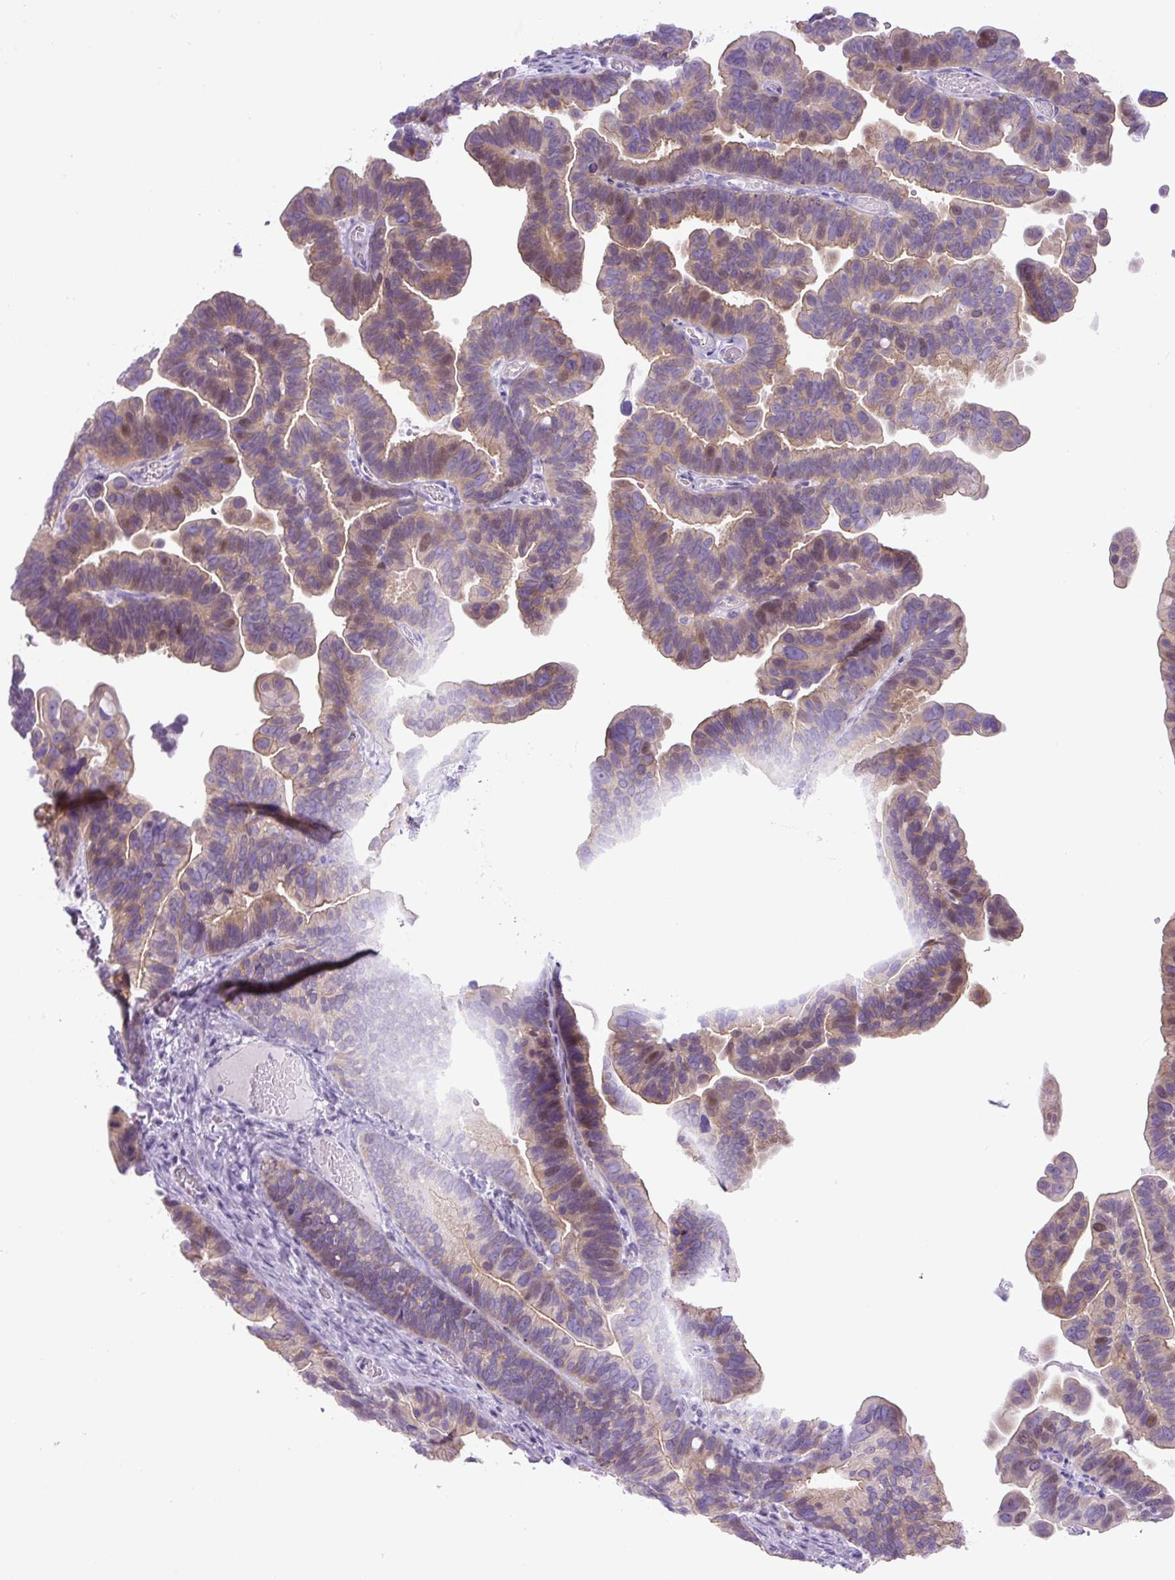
{"staining": {"intensity": "weak", "quantity": ">75%", "location": "cytoplasmic/membranous,nuclear"}, "tissue": "ovarian cancer", "cell_type": "Tumor cells", "image_type": "cancer", "snomed": [{"axis": "morphology", "description": "Cystadenocarcinoma, serous, NOS"}, {"axis": "topography", "description": "Ovary"}], "caption": "Immunohistochemical staining of human serous cystadenocarcinoma (ovarian) shows low levels of weak cytoplasmic/membranous and nuclear protein staining in approximately >75% of tumor cells.", "gene": "ADAMTS19", "patient": {"sex": "female", "age": 56}}